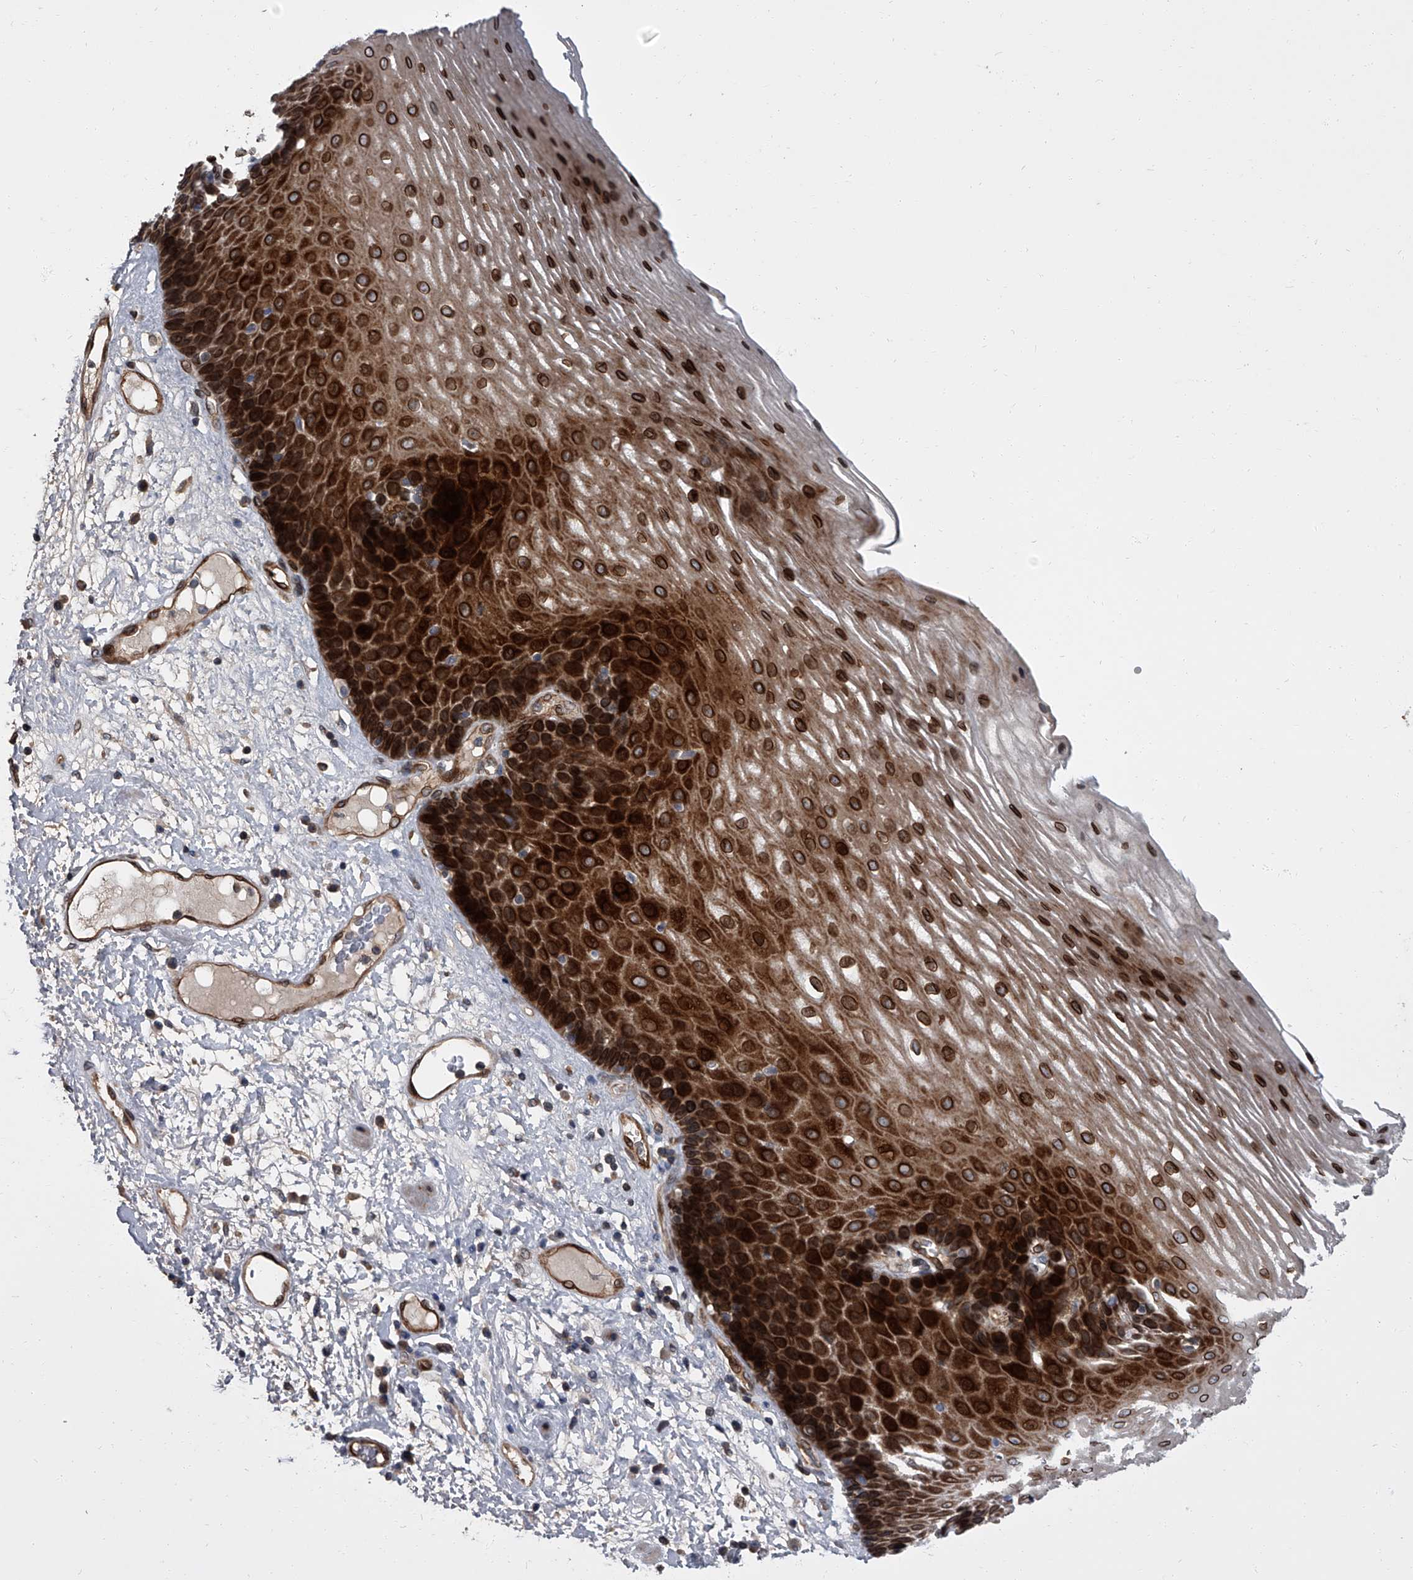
{"staining": {"intensity": "strong", "quantity": ">75%", "location": "cytoplasmic/membranous,nuclear"}, "tissue": "esophagus", "cell_type": "Squamous epithelial cells", "image_type": "normal", "snomed": [{"axis": "morphology", "description": "Normal tissue, NOS"}, {"axis": "morphology", "description": "Adenocarcinoma, NOS"}, {"axis": "topography", "description": "Esophagus"}], "caption": "Brown immunohistochemical staining in unremarkable esophagus exhibits strong cytoplasmic/membranous,nuclear positivity in approximately >75% of squamous epithelial cells. Ihc stains the protein in brown and the nuclei are stained blue.", "gene": "LRRC8C", "patient": {"sex": "male", "age": 62}}